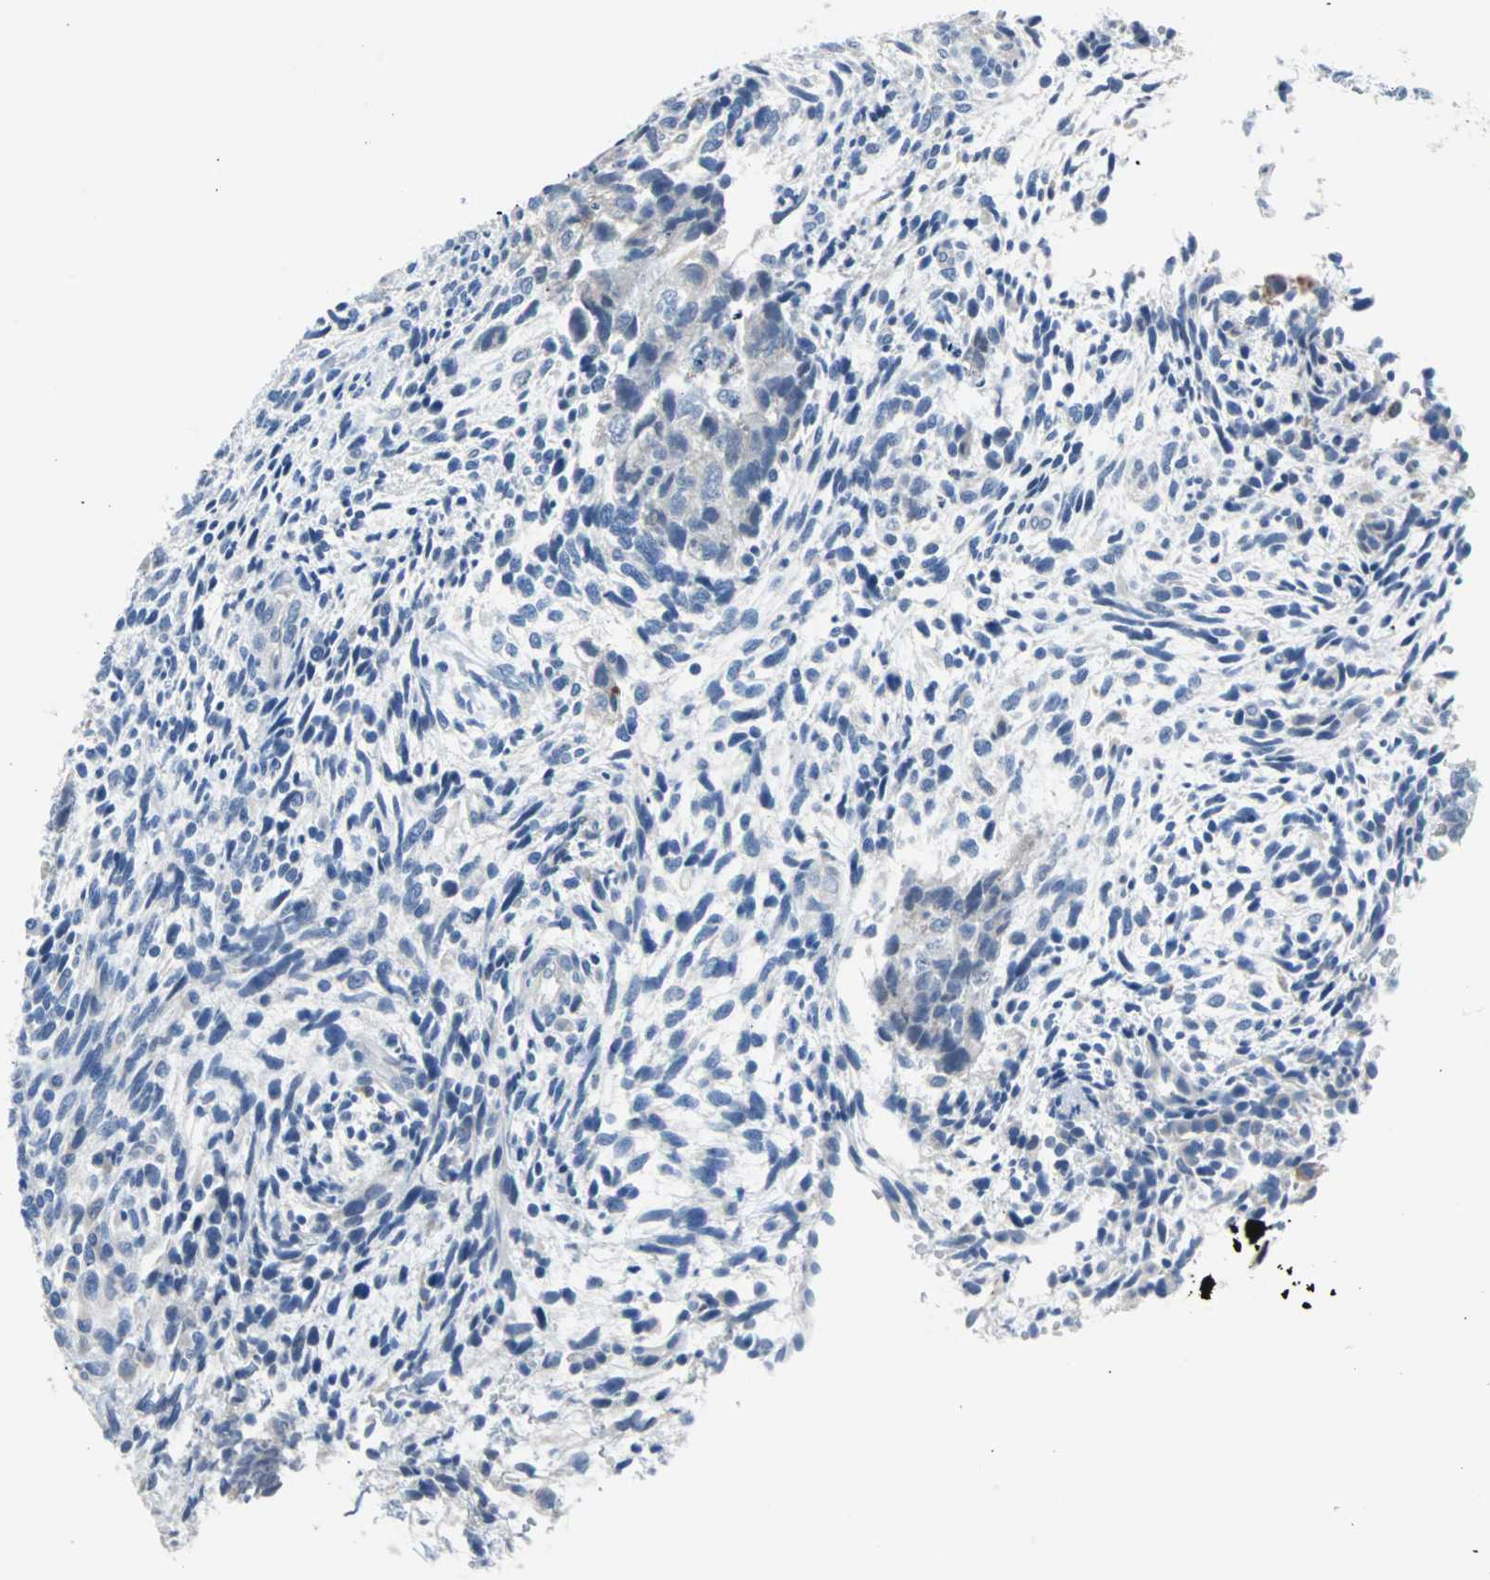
{"staining": {"intensity": "negative", "quantity": "none", "location": "none"}, "tissue": "testis cancer", "cell_type": "Tumor cells", "image_type": "cancer", "snomed": [{"axis": "morphology", "description": "Normal tissue, NOS"}, {"axis": "morphology", "description": "Carcinoma, Embryonal, NOS"}, {"axis": "topography", "description": "Testis"}], "caption": "Micrograph shows no significant protein expression in tumor cells of testis cancer.", "gene": "KRT7", "patient": {"sex": "male", "age": 36}}